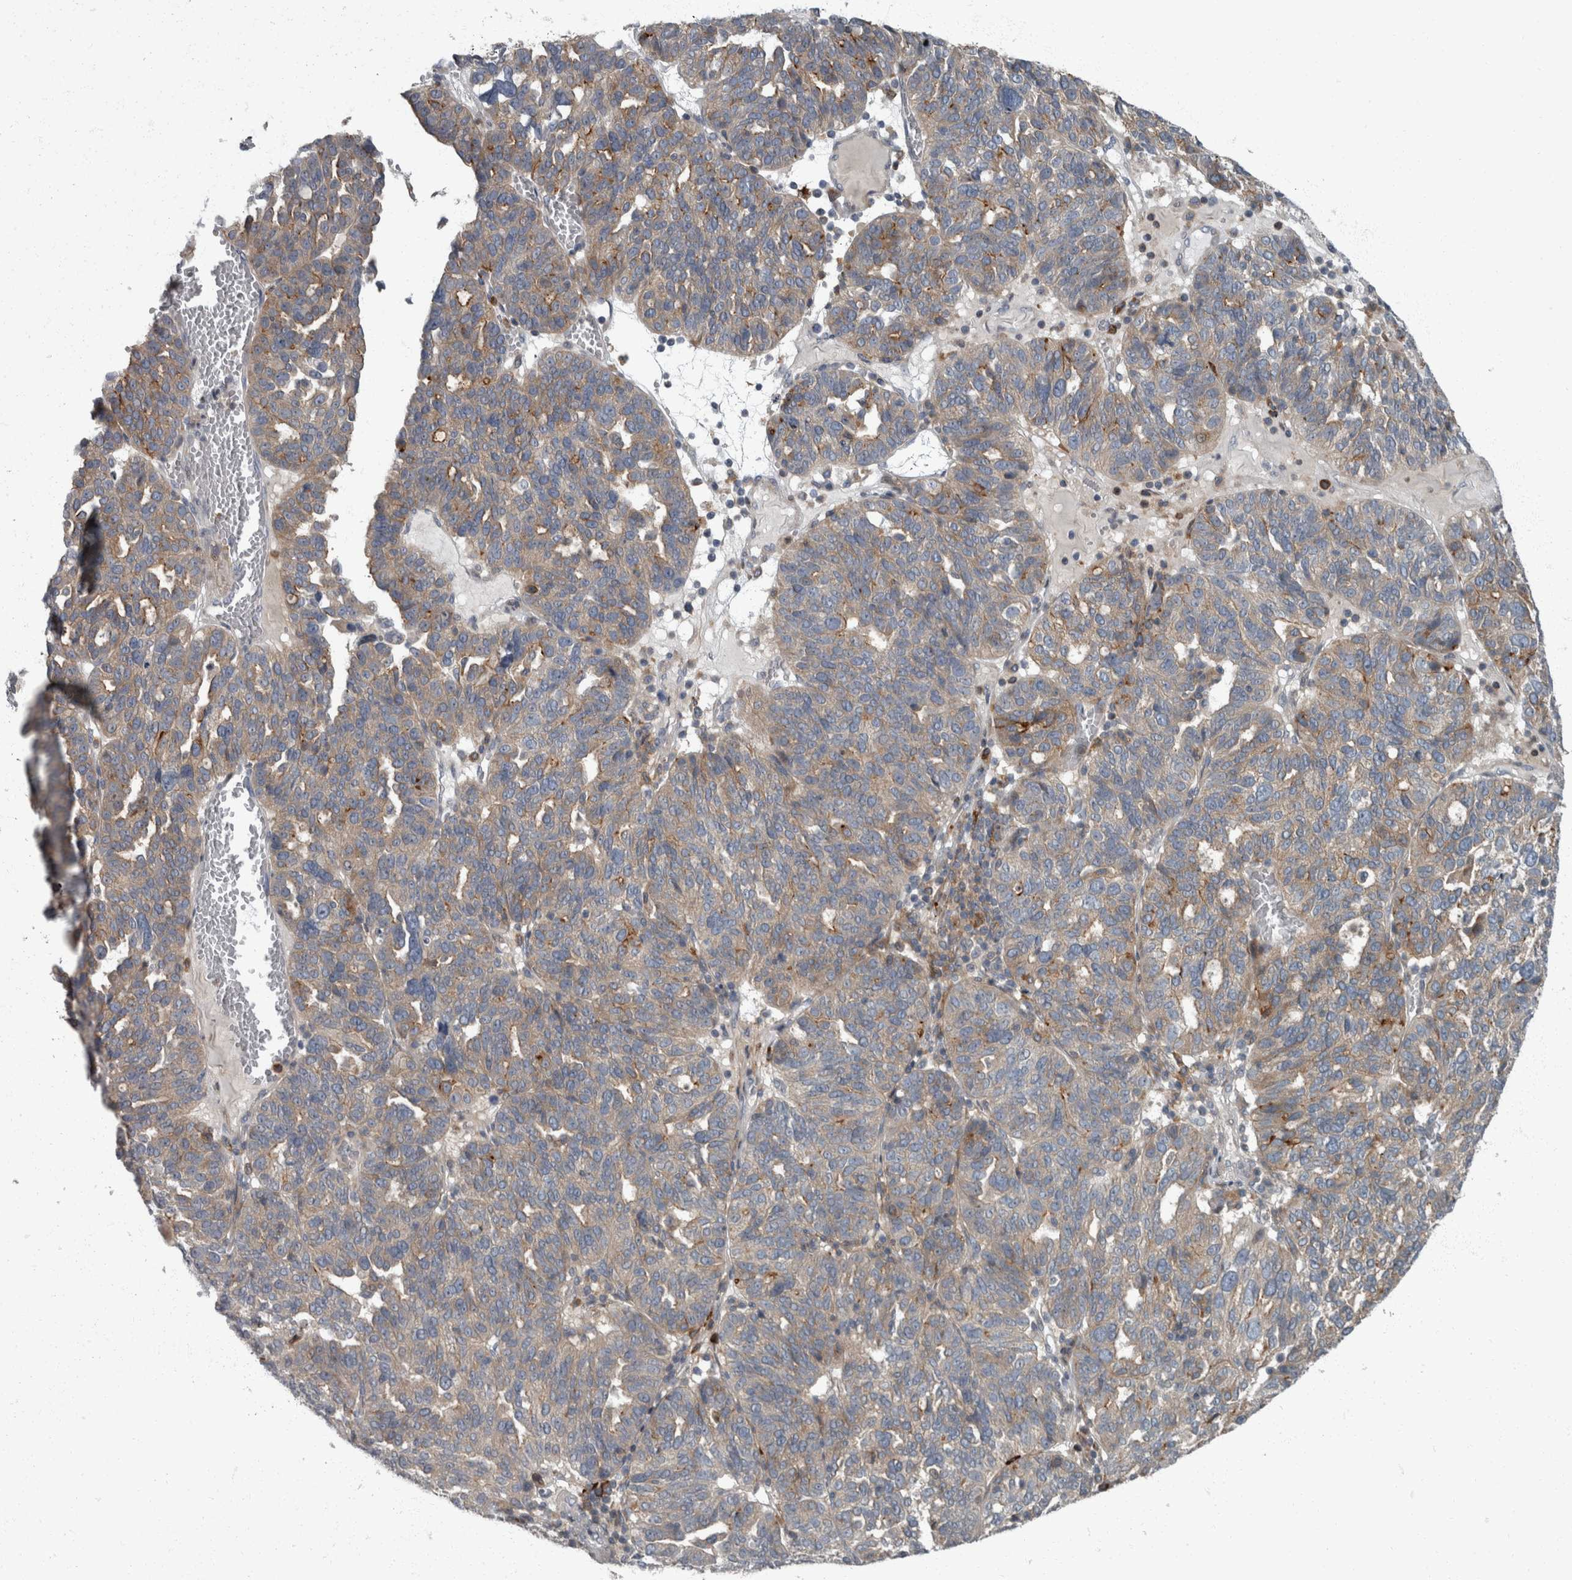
{"staining": {"intensity": "moderate", "quantity": "25%-75%", "location": "cytoplasmic/membranous"}, "tissue": "ovarian cancer", "cell_type": "Tumor cells", "image_type": "cancer", "snomed": [{"axis": "morphology", "description": "Cystadenocarcinoma, serous, NOS"}, {"axis": "topography", "description": "Ovary"}], "caption": "Human ovarian cancer stained with a protein marker displays moderate staining in tumor cells.", "gene": "CDC42BPG", "patient": {"sex": "female", "age": 59}}